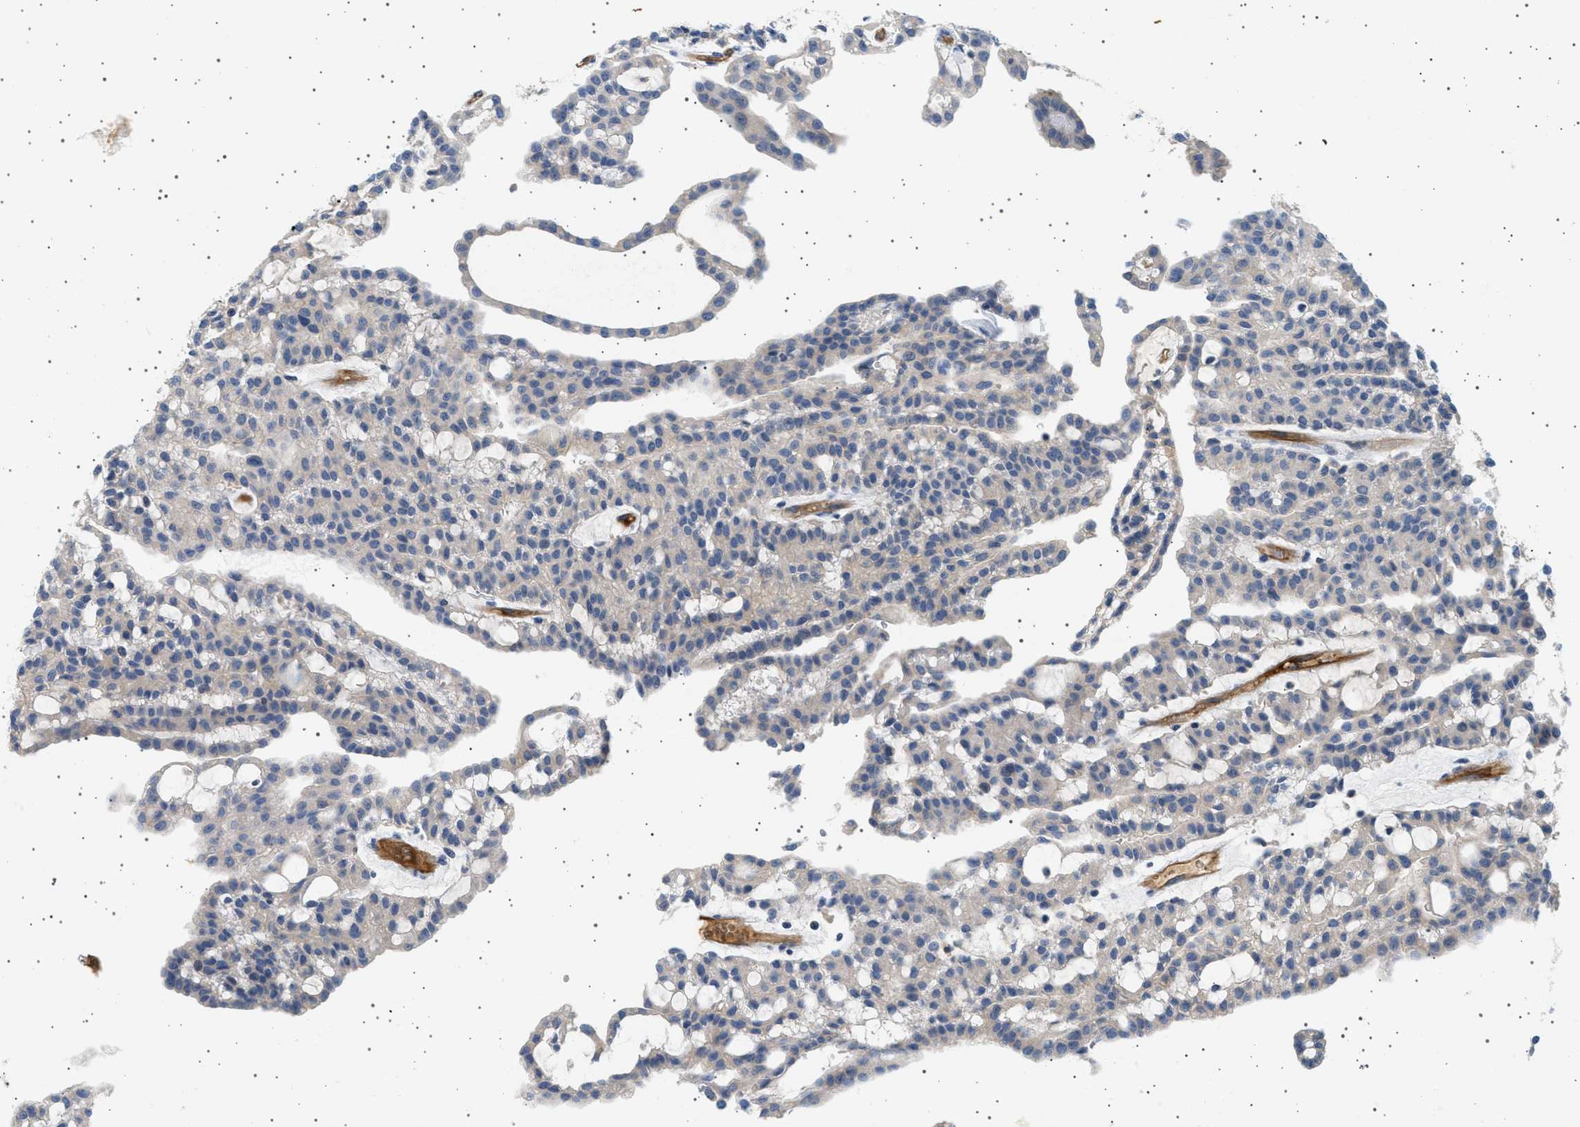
{"staining": {"intensity": "weak", "quantity": "25%-75%", "location": "cytoplasmic/membranous"}, "tissue": "renal cancer", "cell_type": "Tumor cells", "image_type": "cancer", "snomed": [{"axis": "morphology", "description": "Adenocarcinoma, NOS"}, {"axis": "topography", "description": "Kidney"}], "caption": "This micrograph shows IHC staining of renal cancer (adenocarcinoma), with low weak cytoplasmic/membranous positivity in about 25%-75% of tumor cells.", "gene": "PLPP6", "patient": {"sex": "male", "age": 63}}